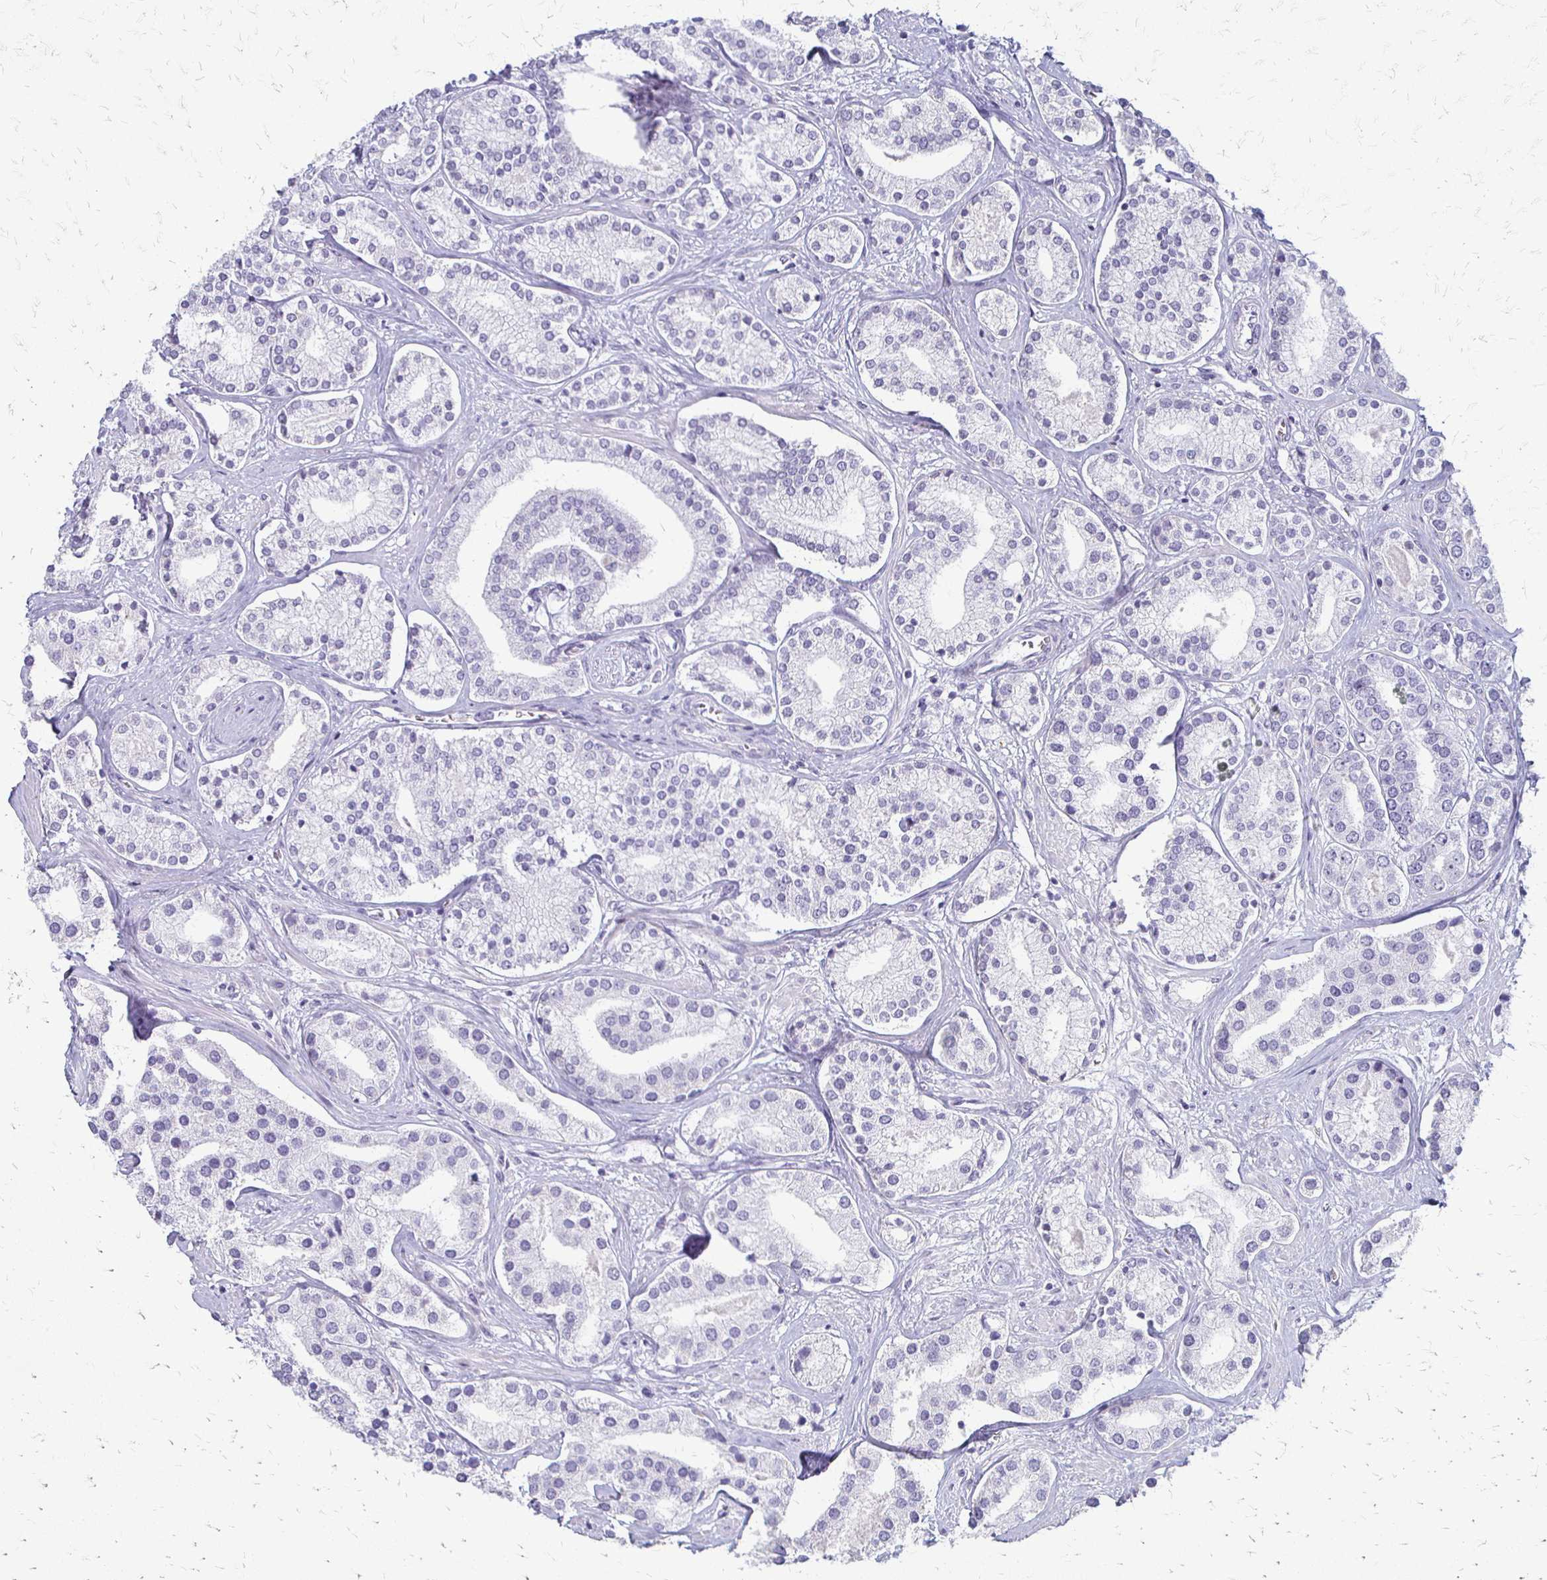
{"staining": {"intensity": "negative", "quantity": "none", "location": "none"}, "tissue": "prostate cancer", "cell_type": "Tumor cells", "image_type": "cancer", "snomed": [{"axis": "morphology", "description": "Adenocarcinoma, High grade"}, {"axis": "topography", "description": "Prostate"}], "caption": "Prostate cancer stained for a protein using immunohistochemistry displays no expression tumor cells.", "gene": "ACP5", "patient": {"sex": "male", "age": 58}}